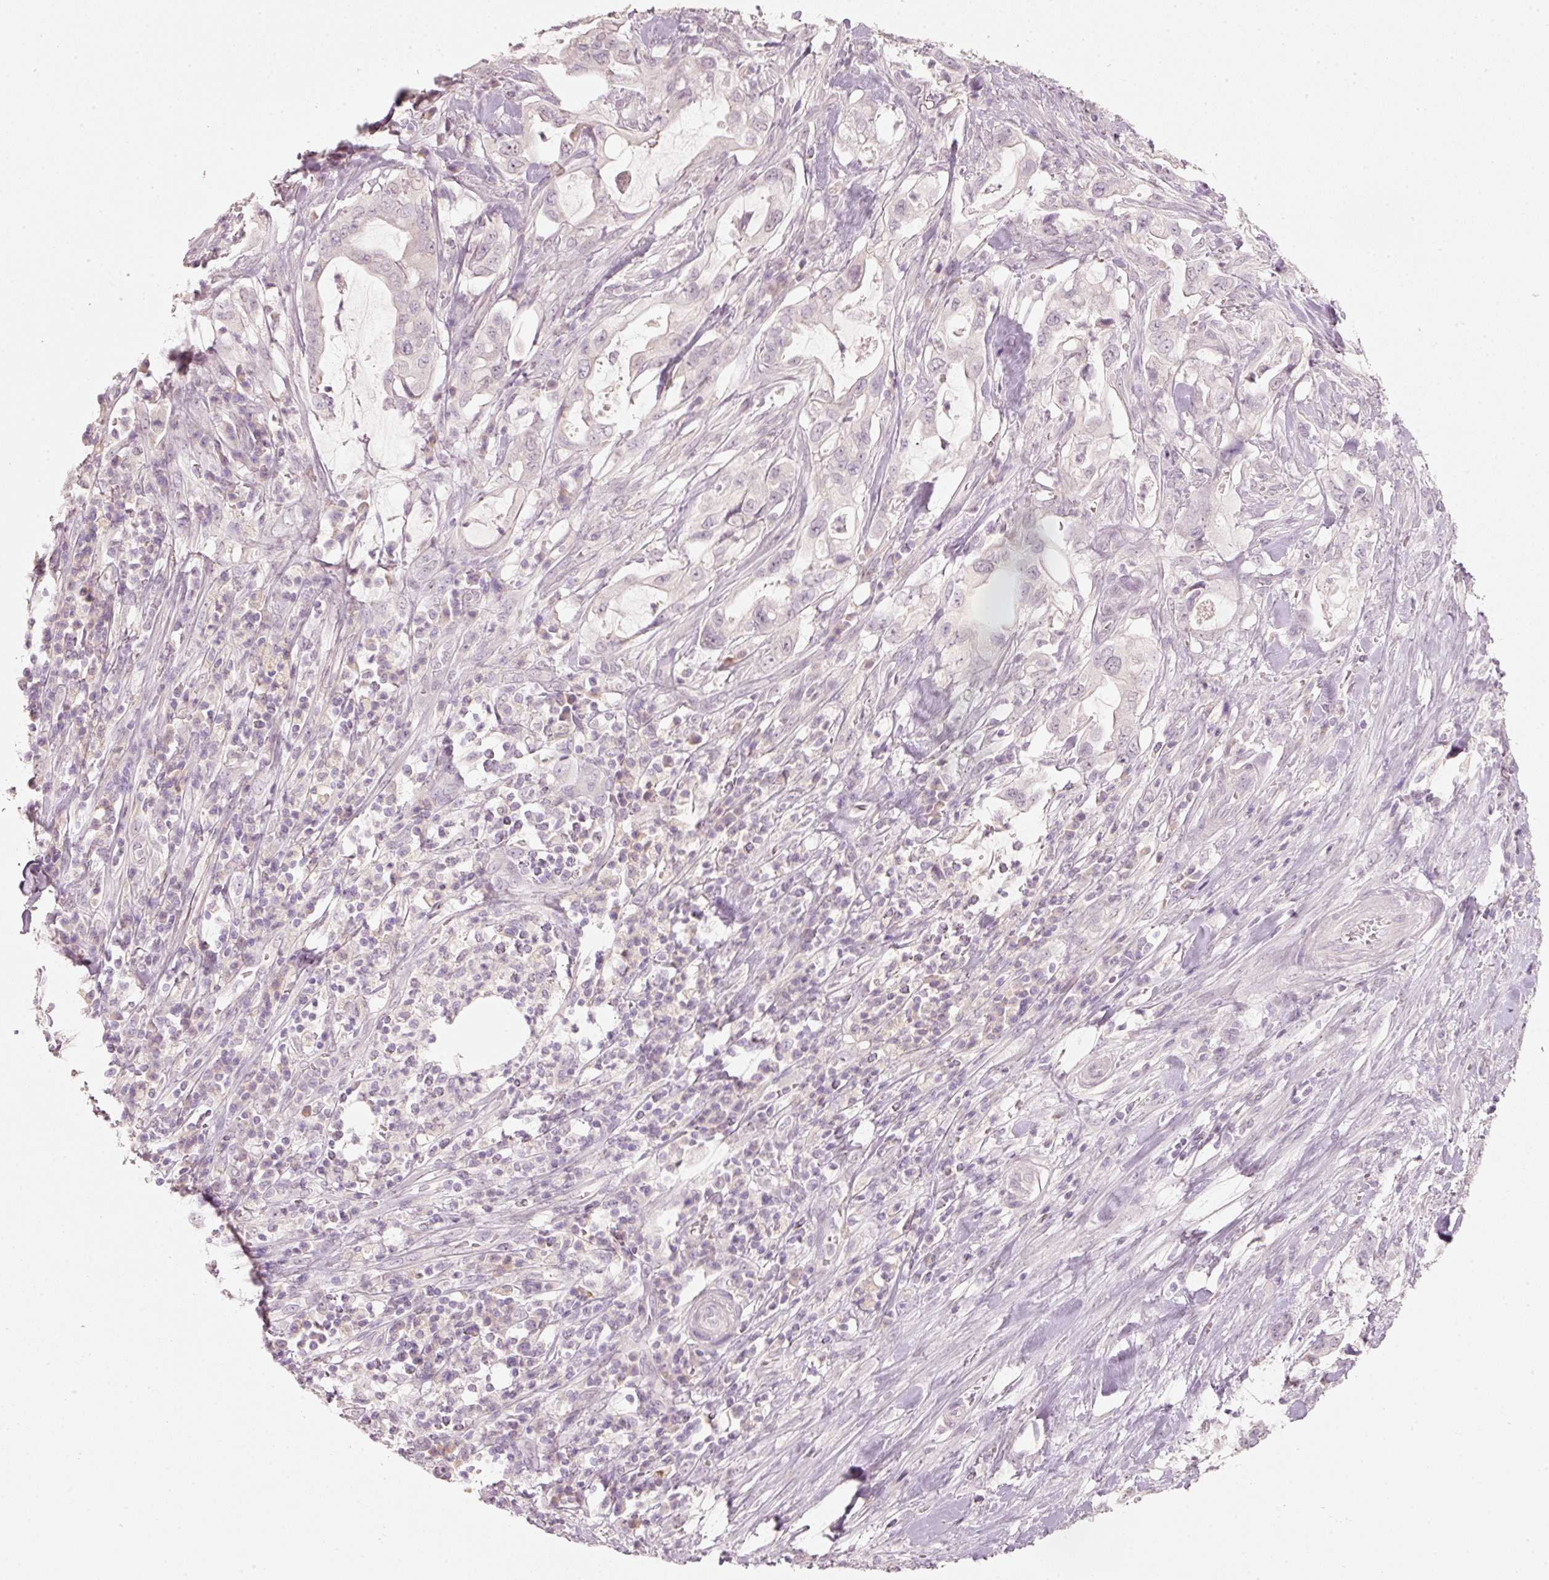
{"staining": {"intensity": "negative", "quantity": "none", "location": "none"}, "tissue": "pancreatic cancer", "cell_type": "Tumor cells", "image_type": "cancer", "snomed": [{"axis": "morphology", "description": "Adenocarcinoma, NOS"}, {"axis": "topography", "description": "Pancreas"}], "caption": "A histopathology image of human pancreatic adenocarcinoma is negative for staining in tumor cells. The staining is performed using DAB (3,3'-diaminobenzidine) brown chromogen with nuclei counter-stained in using hematoxylin.", "gene": "STEAP1", "patient": {"sex": "female", "age": 61}}